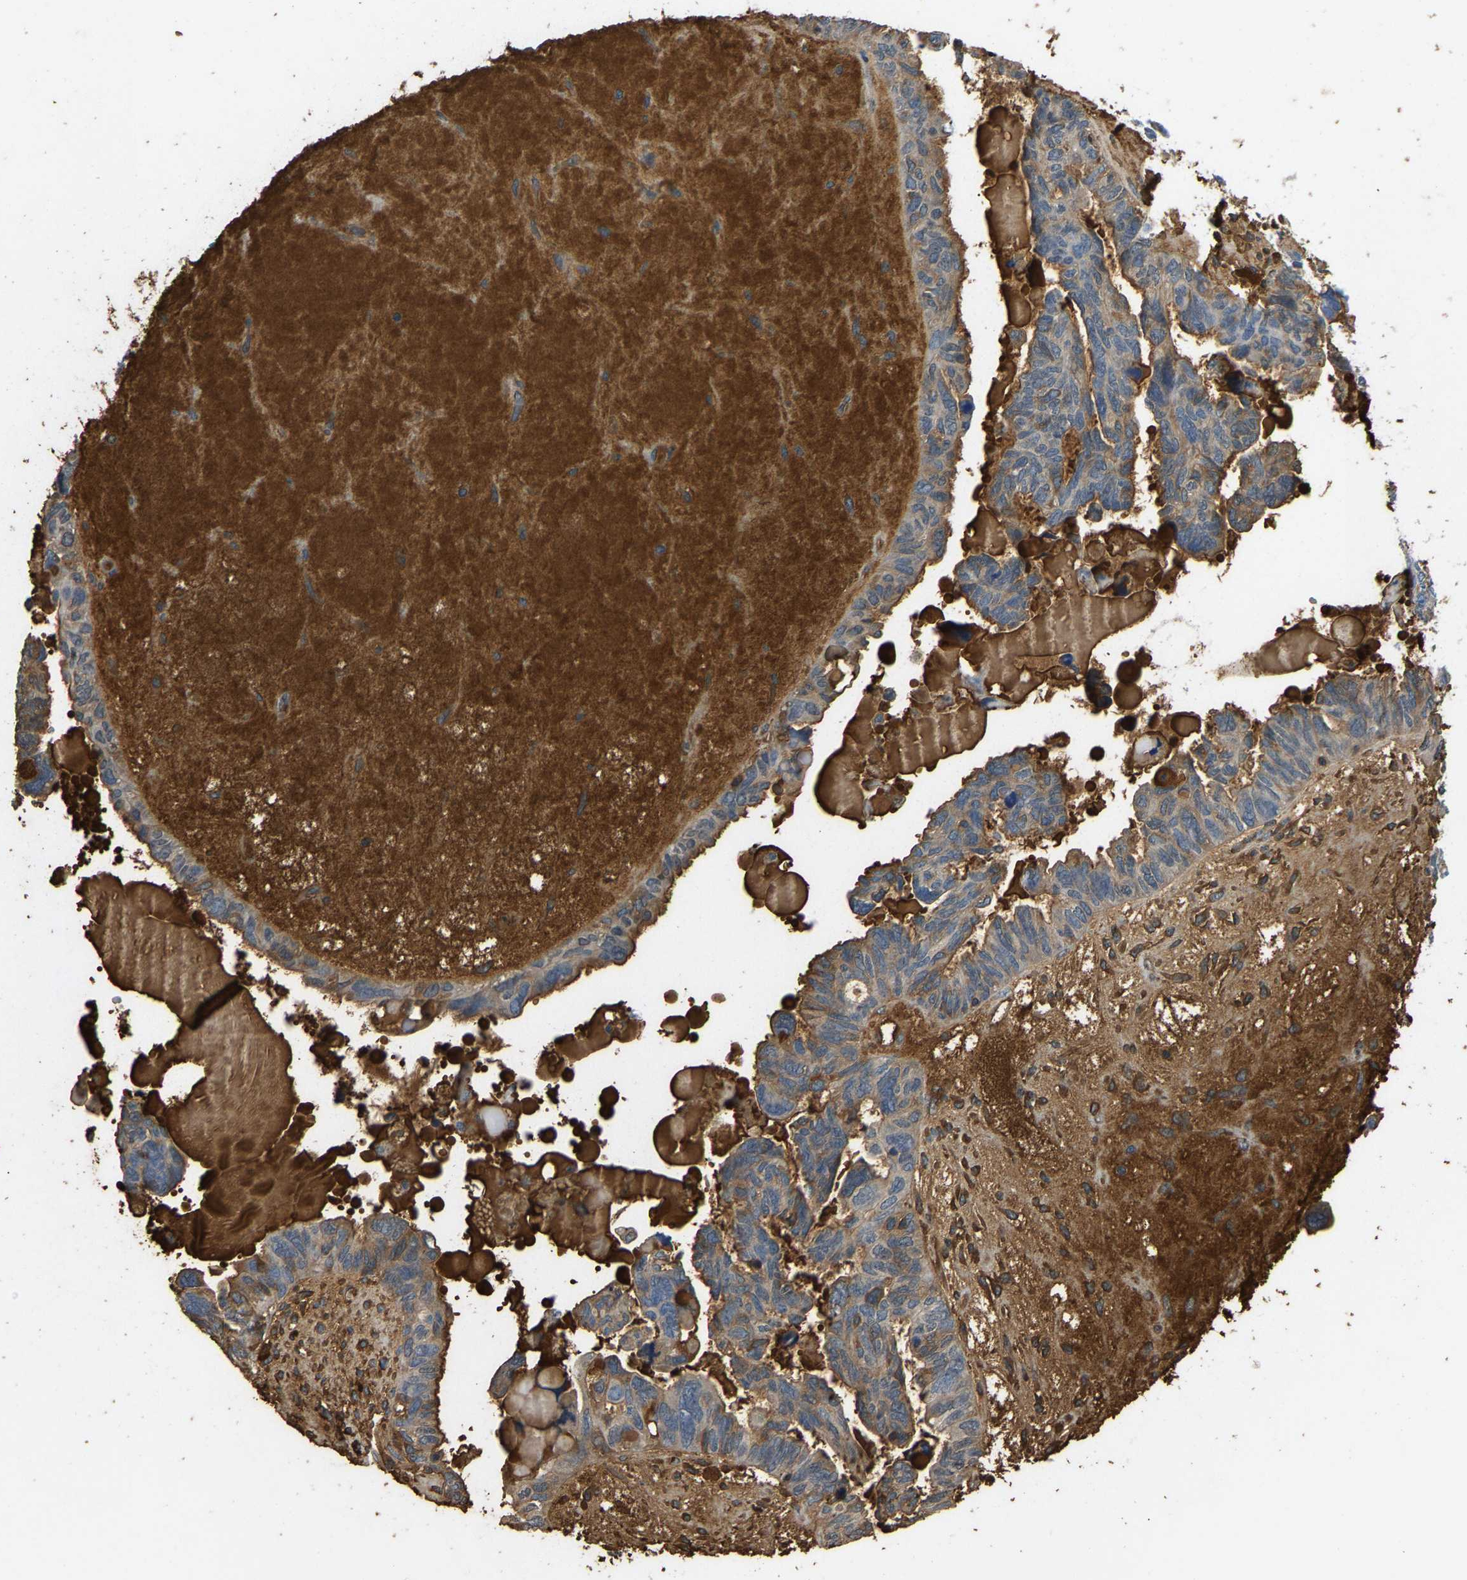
{"staining": {"intensity": "moderate", "quantity": "25%-75%", "location": "cytoplasmic/membranous"}, "tissue": "ovarian cancer", "cell_type": "Tumor cells", "image_type": "cancer", "snomed": [{"axis": "morphology", "description": "Cystadenocarcinoma, serous, NOS"}, {"axis": "topography", "description": "Ovary"}], "caption": "Immunohistochemistry (IHC) (DAB (3,3'-diaminobenzidine)) staining of ovarian cancer (serous cystadenocarcinoma) shows moderate cytoplasmic/membranous protein staining in about 25%-75% of tumor cells. (DAB (3,3'-diaminobenzidine) = brown stain, brightfield microscopy at high magnification).", "gene": "STC1", "patient": {"sex": "female", "age": 79}}